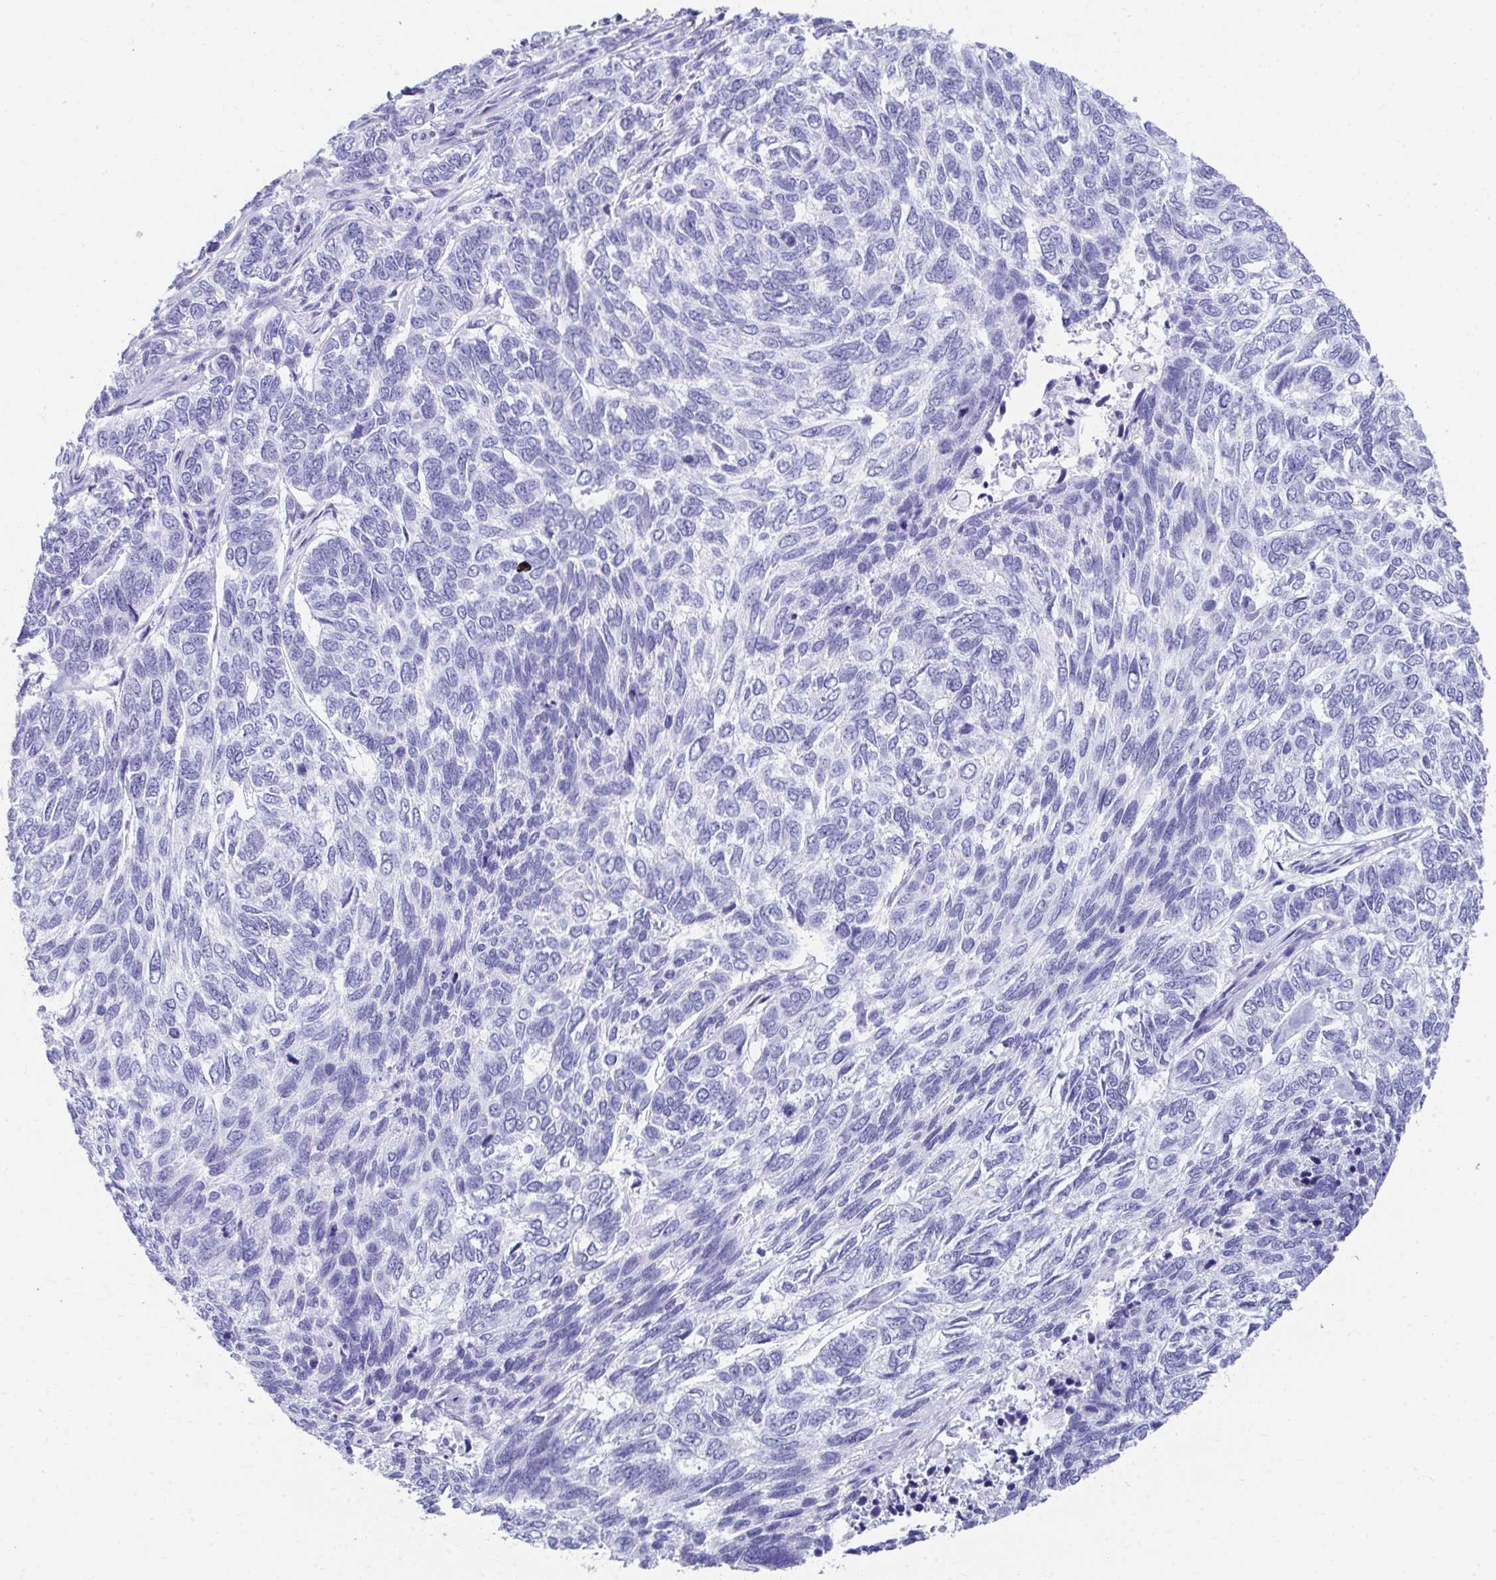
{"staining": {"intensity": "negative", "quantity": "none", "location": "none"}, "tissue": "skin cancer", "cell_type": "Tumor cells", "image_type": "cancer", "snomed": [{"axis": "morphology", "description": "Basal cell carcinoma"}, {"axis": "topography", "description": "Skin"}], "caption": "This micrograph is of basal cell carcinoma (skin) stained with IHC to label a protein in brown with the nuclei are counter-stained blue. There is no staining in tumor cells. (DAB (3,3'-diaminobenzidine) immunohistochemistry, high magnification).", "gene": "HGD", "patient": {"sex": "female", "age": 65}}